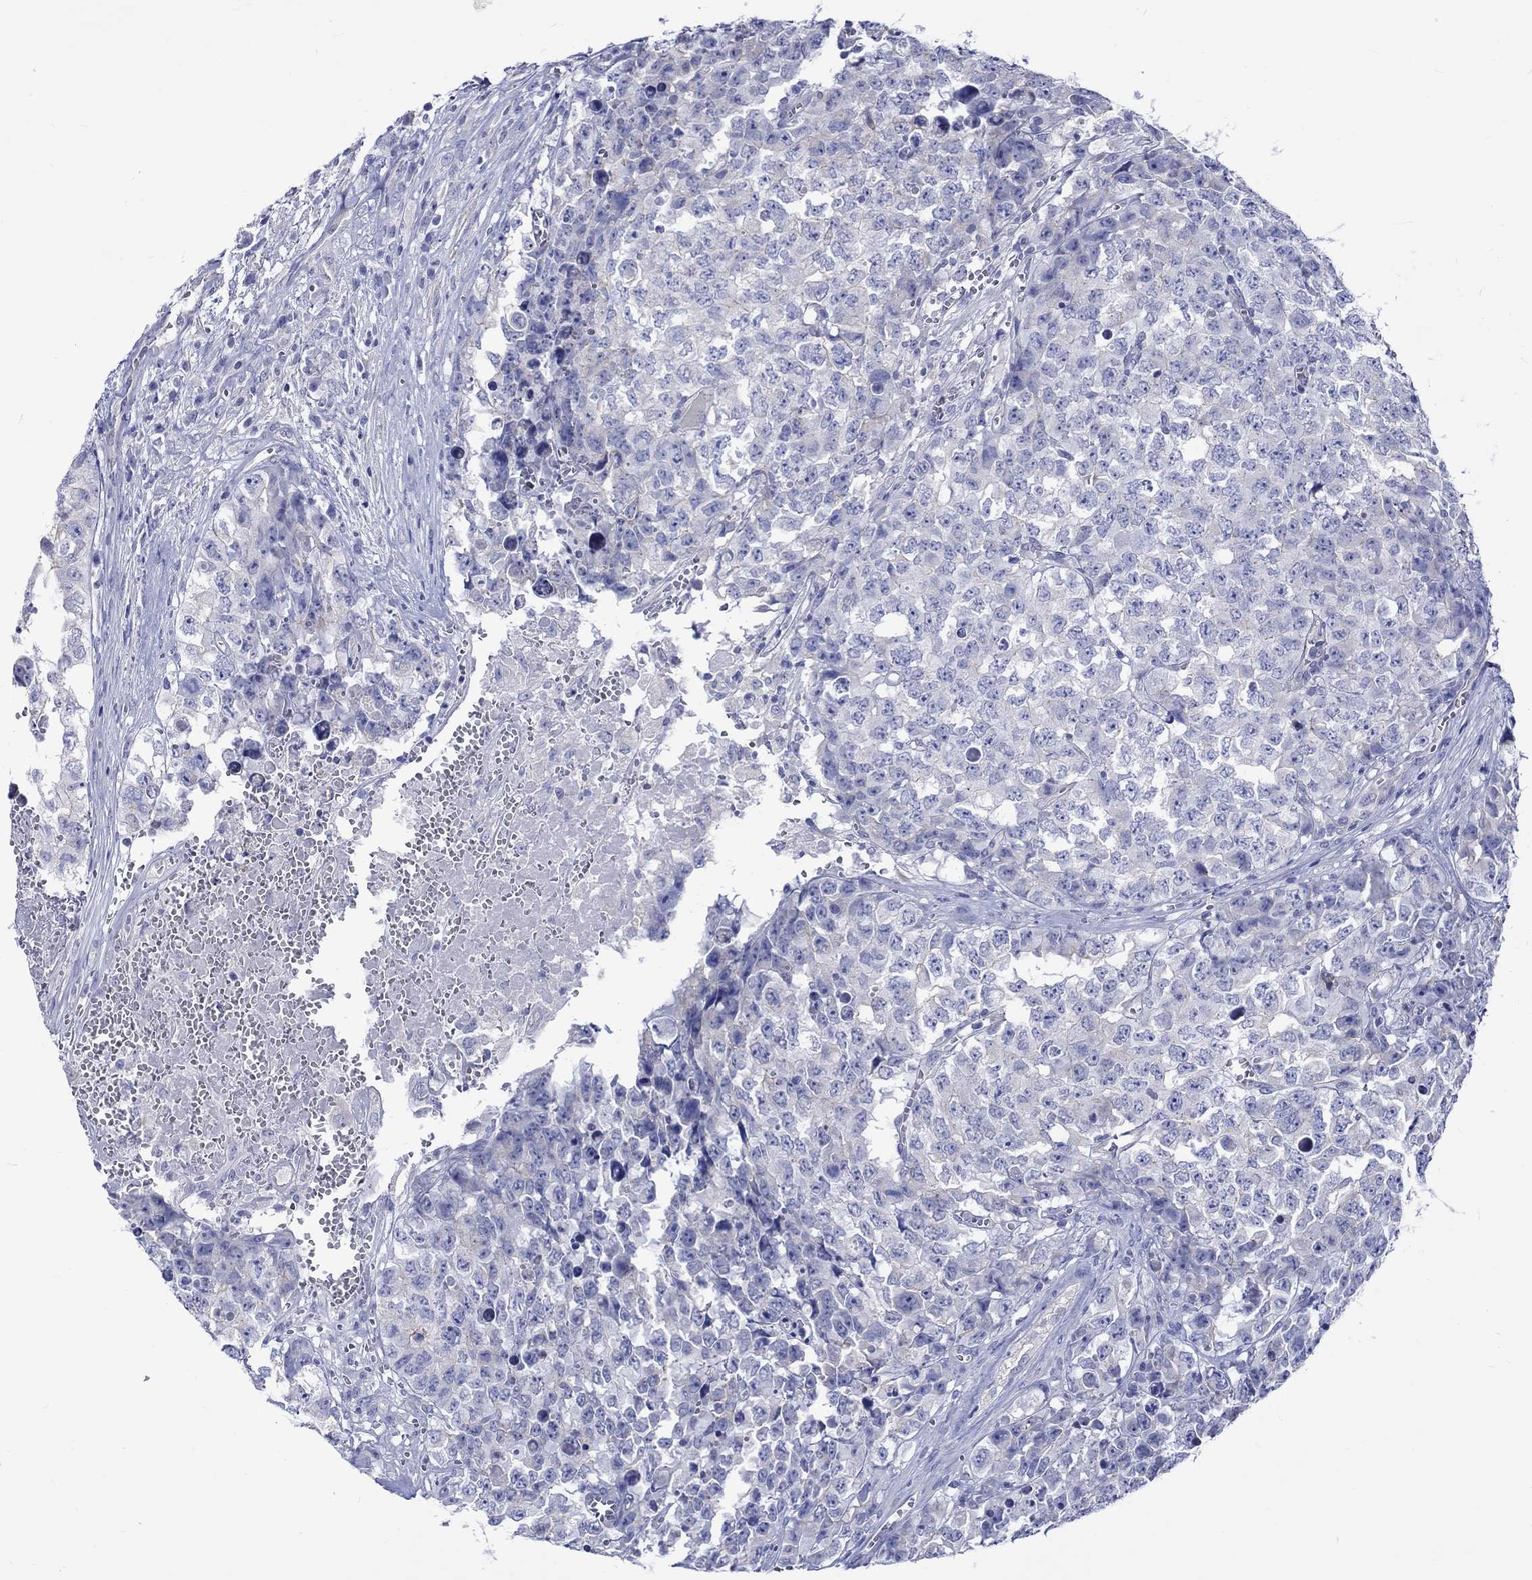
{"staining": {"intensity": "negative", "quantity": "none", "location": "none"}, "tissue": "testis cancer", "cell_type": "Tumor cells", "image_type": "cancer", "snomed": [{"axis": "morphology", "description": "Carcinoma, Embryonal, NOS"}, {"axis": "topography", "description": "Testis"}], "caption": "Testis cancer (embryonal carcinoma) was stained to show a protein in brown. There is no significant staining in tumor cells.", "gene": "SH2D7", "patient": {"sex": "male", "age": 23}}